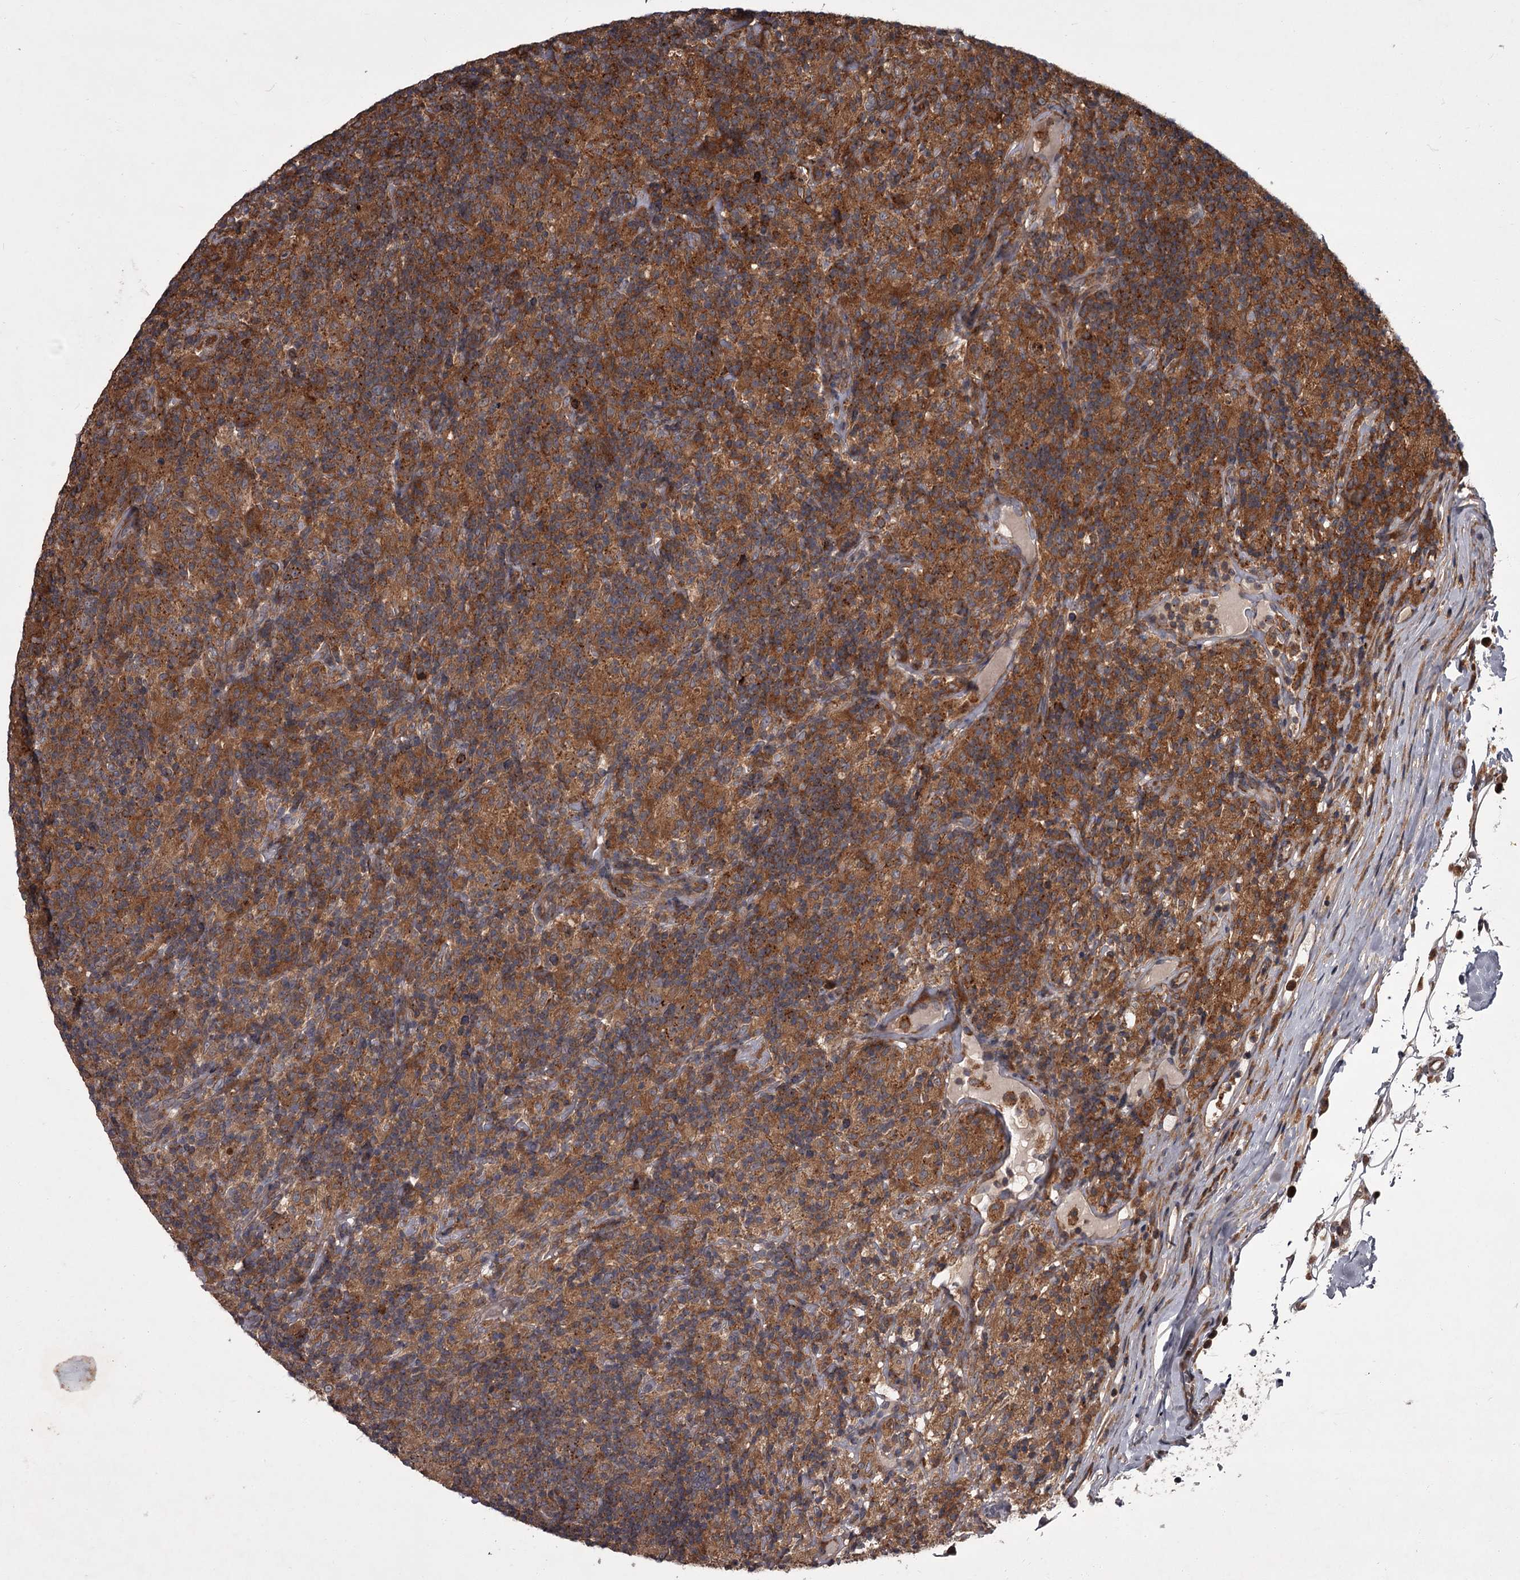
{"staining": {"intensity": "moderate", "quantity": "<25%", "location": "cytoplasmic/membranous"}, "tissue": "lymphoma", "cell_type": "Tumor cells", "image_type": "cancer", "snomed": [{"axis": "morphology", "description": "Hodgkin's disease, NOS"}, {"axis": "topography", "description": "Lymph node"}], "caption": "An IHC photomicrograph of neoplastic tissue is shown. Protein staining in brown shows moderate cytoplasmic/membranous positivity in Hodgkin's disease within tumor cells. (IHC, brightfield microscopy, high magnification).", "gene": "UNC93B1", "patient": {"sex": "male", "age": 70}}